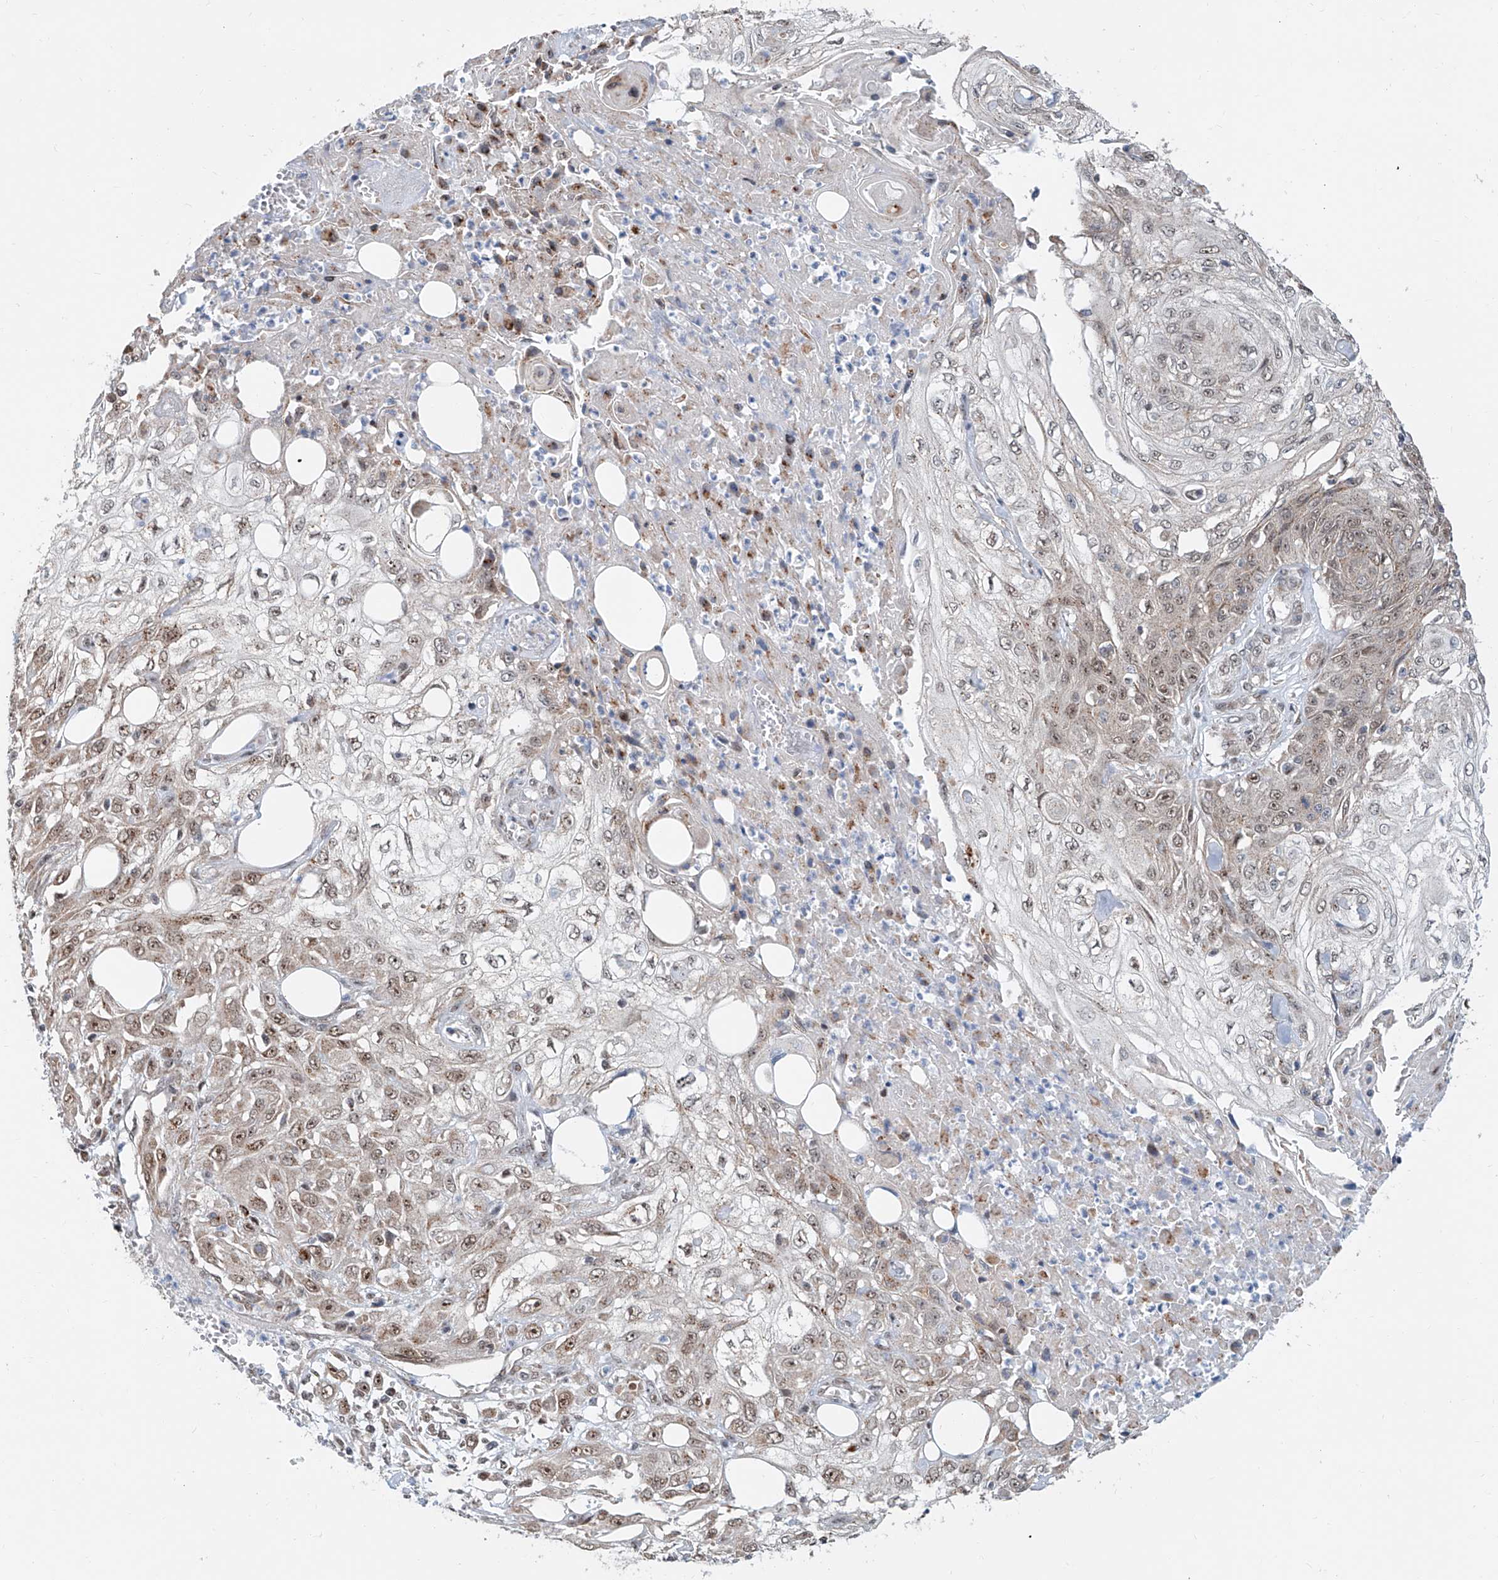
{"staining": {"intensity": "moderate", "quantity": ">75%", "location": "nuclear"}, "tissue": "skin cancer", "cell_type": "Tumor cells", "image_type": "cancer", "snomed": [{"axis": "morphology", "description": "Squamous cell carcinoma, NOS"}, {"axis": "morphology", "description": "Squamous cell carcinoma, metastatic, NOS"}, {"axis": "topography", "description": "Skin"}, {"axis": "topography", "description": "Lymph node"}], "caption": "The immunohistochemical stain highlights moderate nuclear positivity in tumor cells of skin metastatic squamous cell carcinoma tissue.", "gene": "SDE2", "patient": {"sex": "male", "age": 75}}